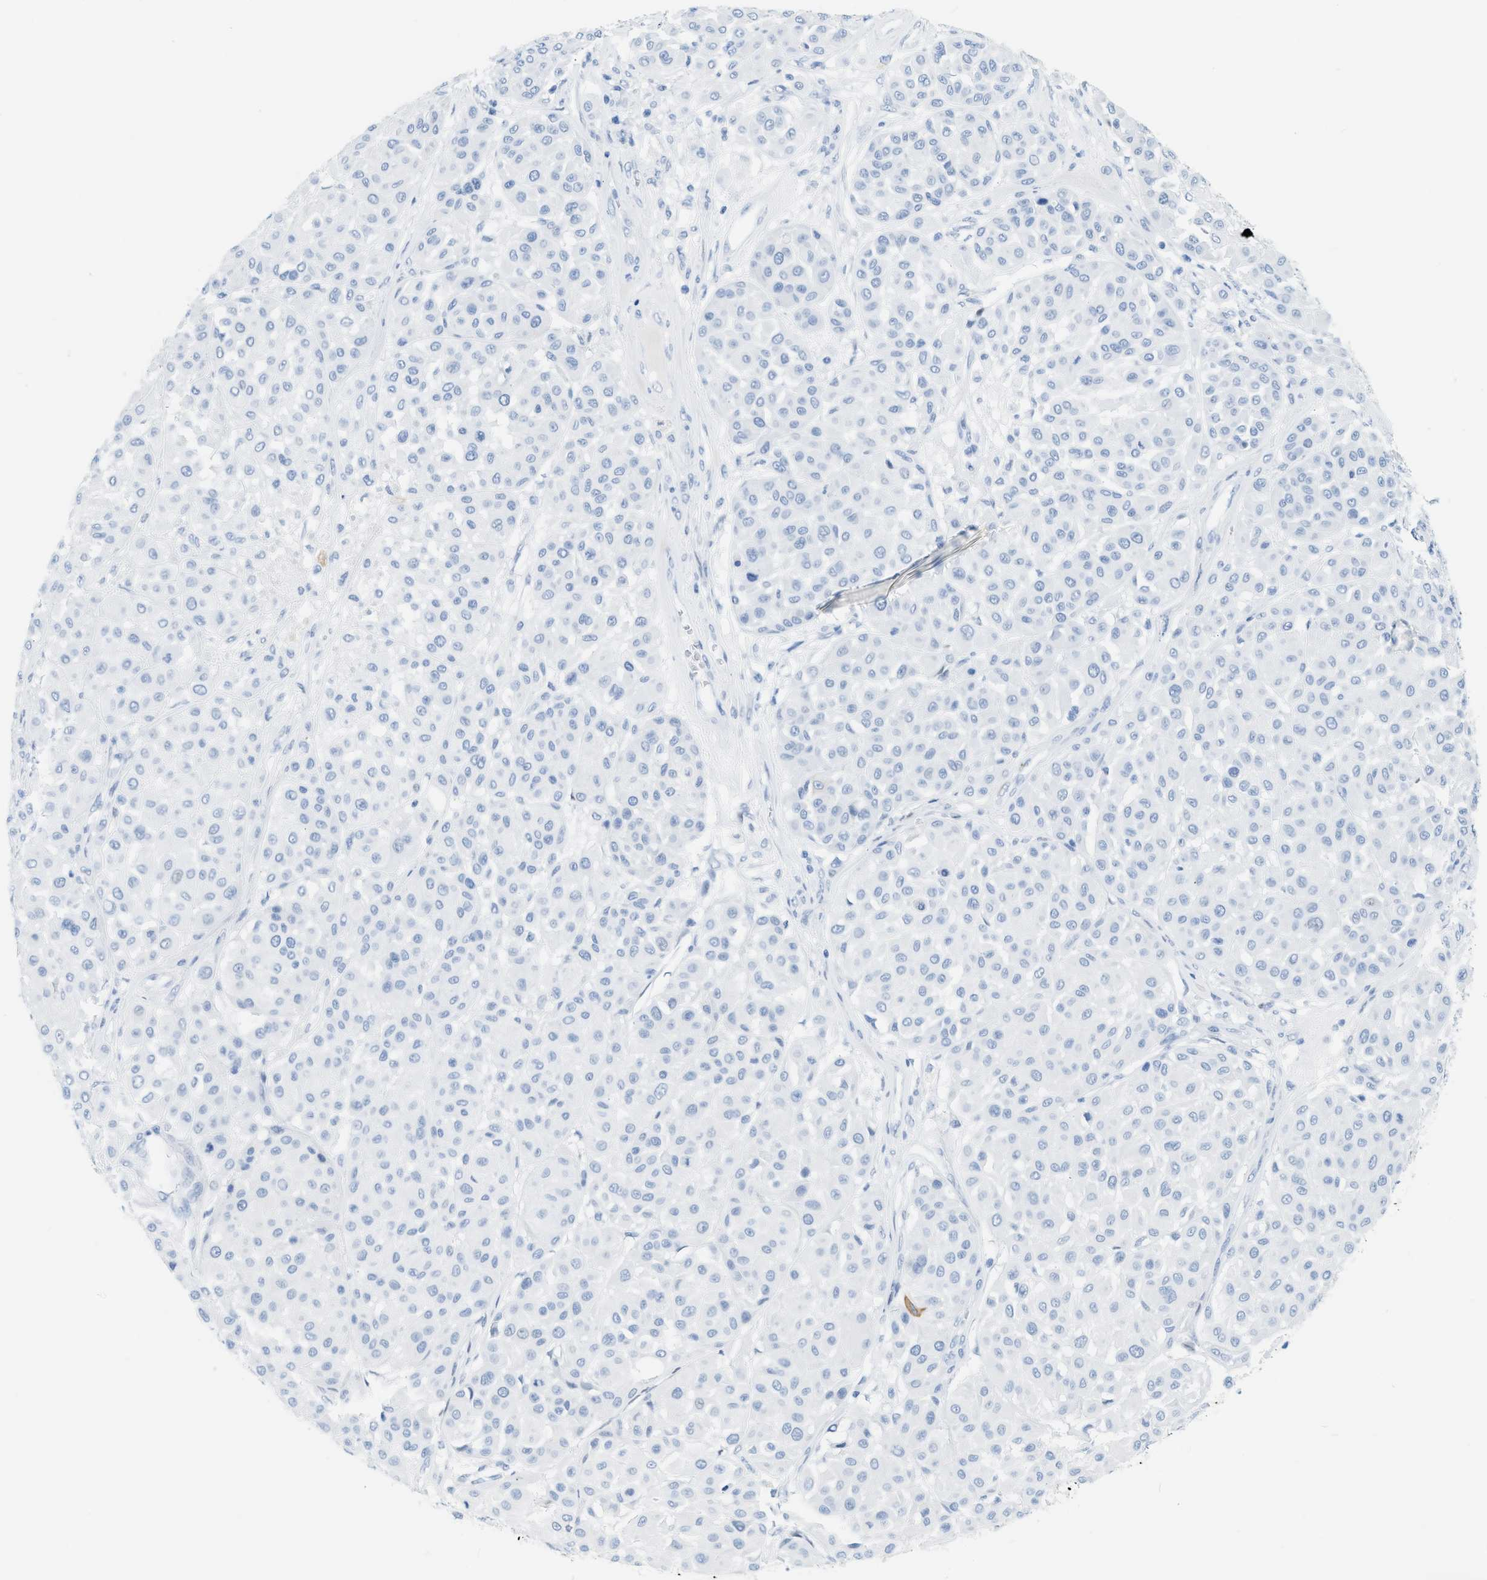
{"staining": {"intensity": "negative", "quantity": "none", "location": "none"}, "tissue": "melanoma", "cell_type": "Tumor cells", "image_type": "cancer", "snomed": [{"axis": "morphology", "description": "Malignant melanoma, Metastatic site"}, {"axis": "topography", "description": "Soft tissue"}], "caption": "This is a image of immunohistochemistry (IHC) staining of malignant melanoma (metastatic site), which shows no expression in tumor cells. The staining was performed using DAB (3,3'-diaminobenzidine) to visualize the protein expression in brown, while the nuclei were stained in blue with hematoxylin (Magnification: 20x).", "gene": "DES", "patient": {"sex": "male", "age": 41}}